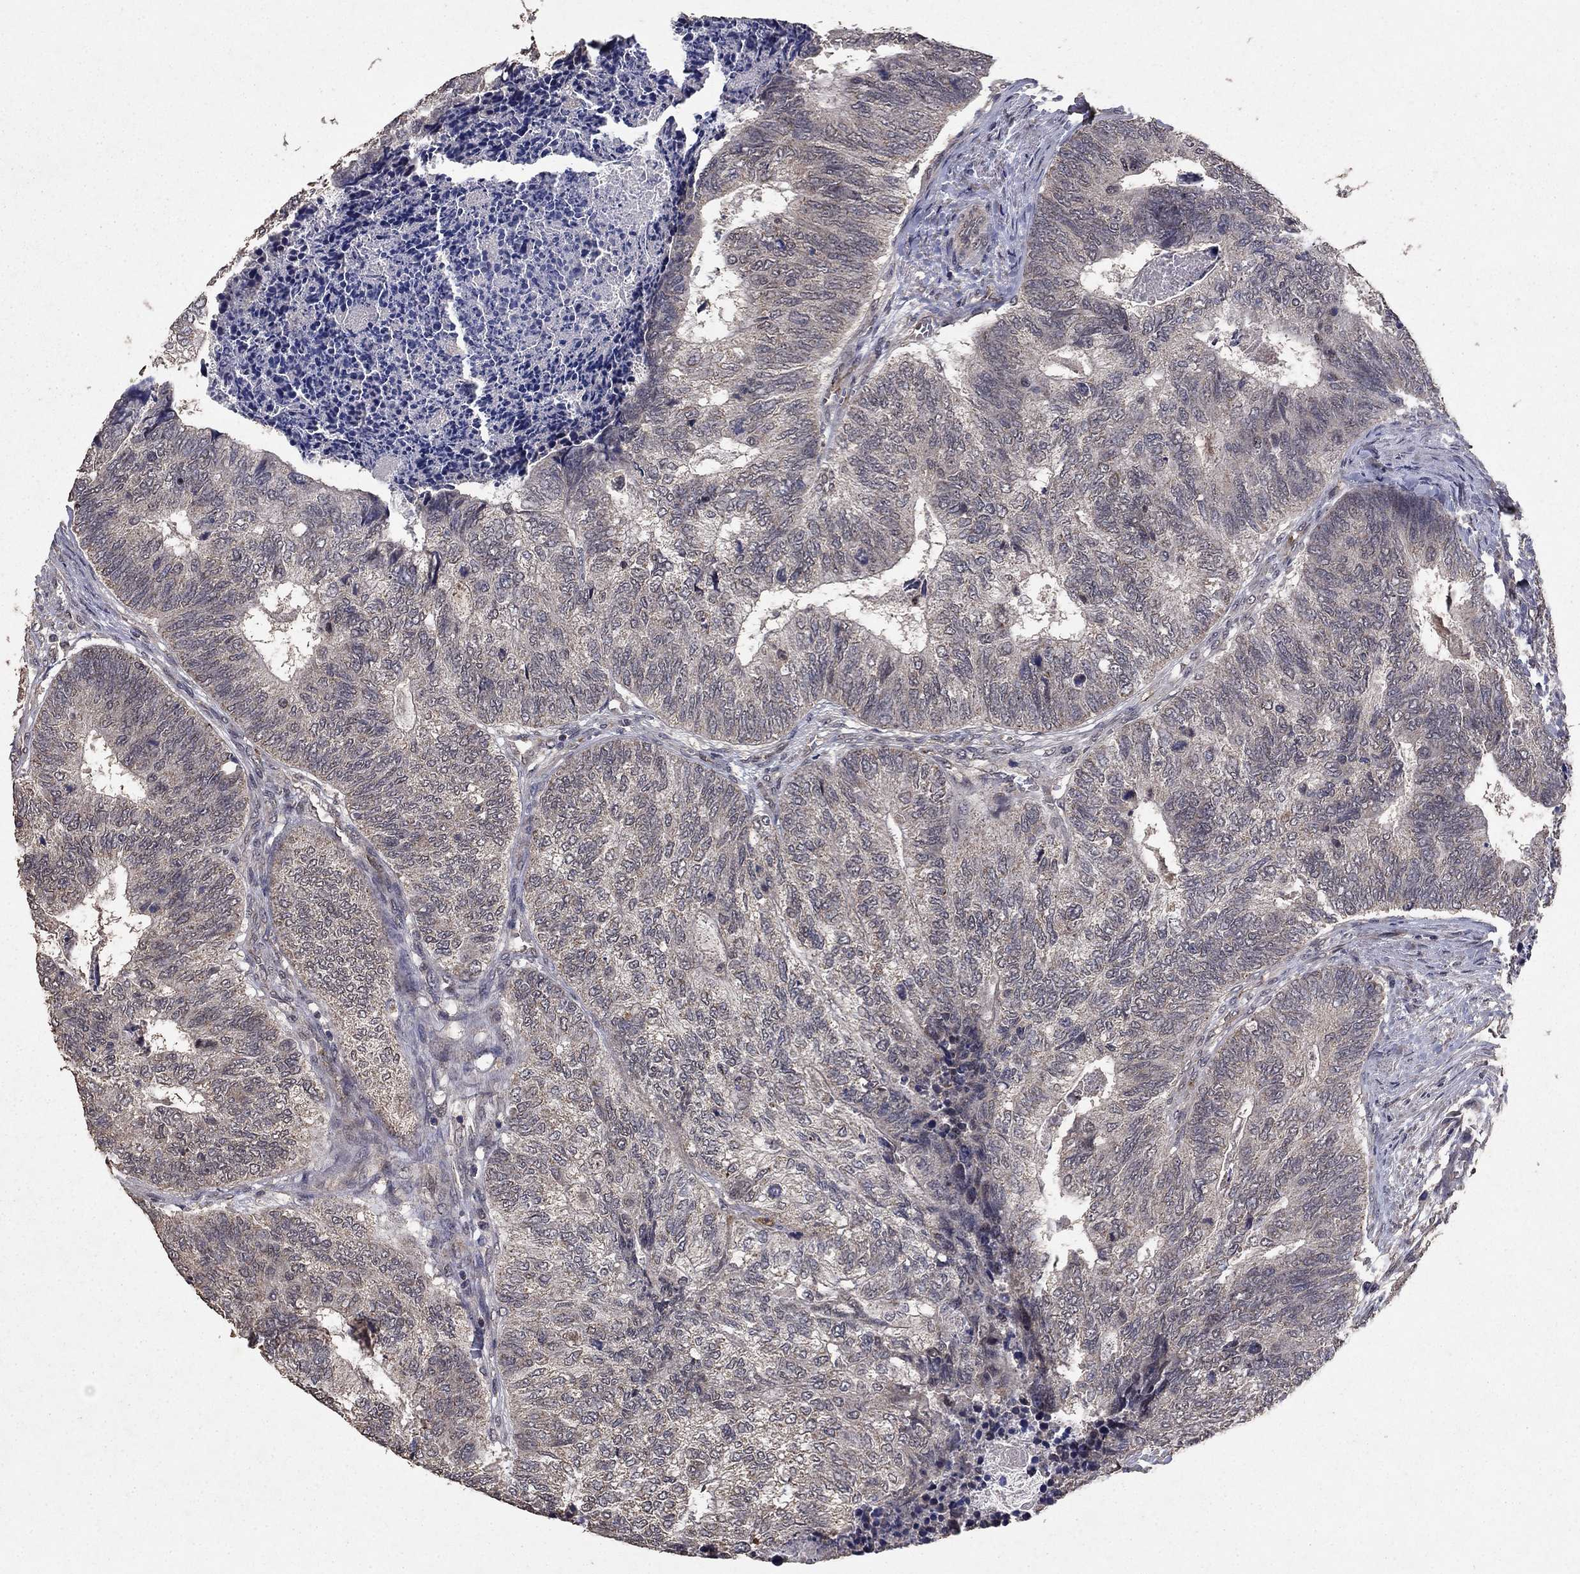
{"staining": {"intensity": "negative", "quantity": "none", "location": "none"}, "tissue": "colorectal cancer", "cell_type": "Tumor cells", "image_type": "cancer", "snomed": [{"axis": "morphology", "description": "Adenocarcinoma, NOS"}, {"axis": "topography", "description": "Colon"}], "caption": "Immunohistochemistry (IHC) histopathology image of neoplastic tissue: adenocarcinoma (colorectal) stained with DAB (3,3'-diaminobenzidine) reveals no significant protein expression in tumor cells. (Stains: DAB (3,3'-diaminobenzidine) immunohistochemistry (IHC) with hematoxylin counter stain, Microscopy: brightfield microscopy at high magnification).", "gene": "DHRS1", "patient": {"sex": "female", "age": 67}}